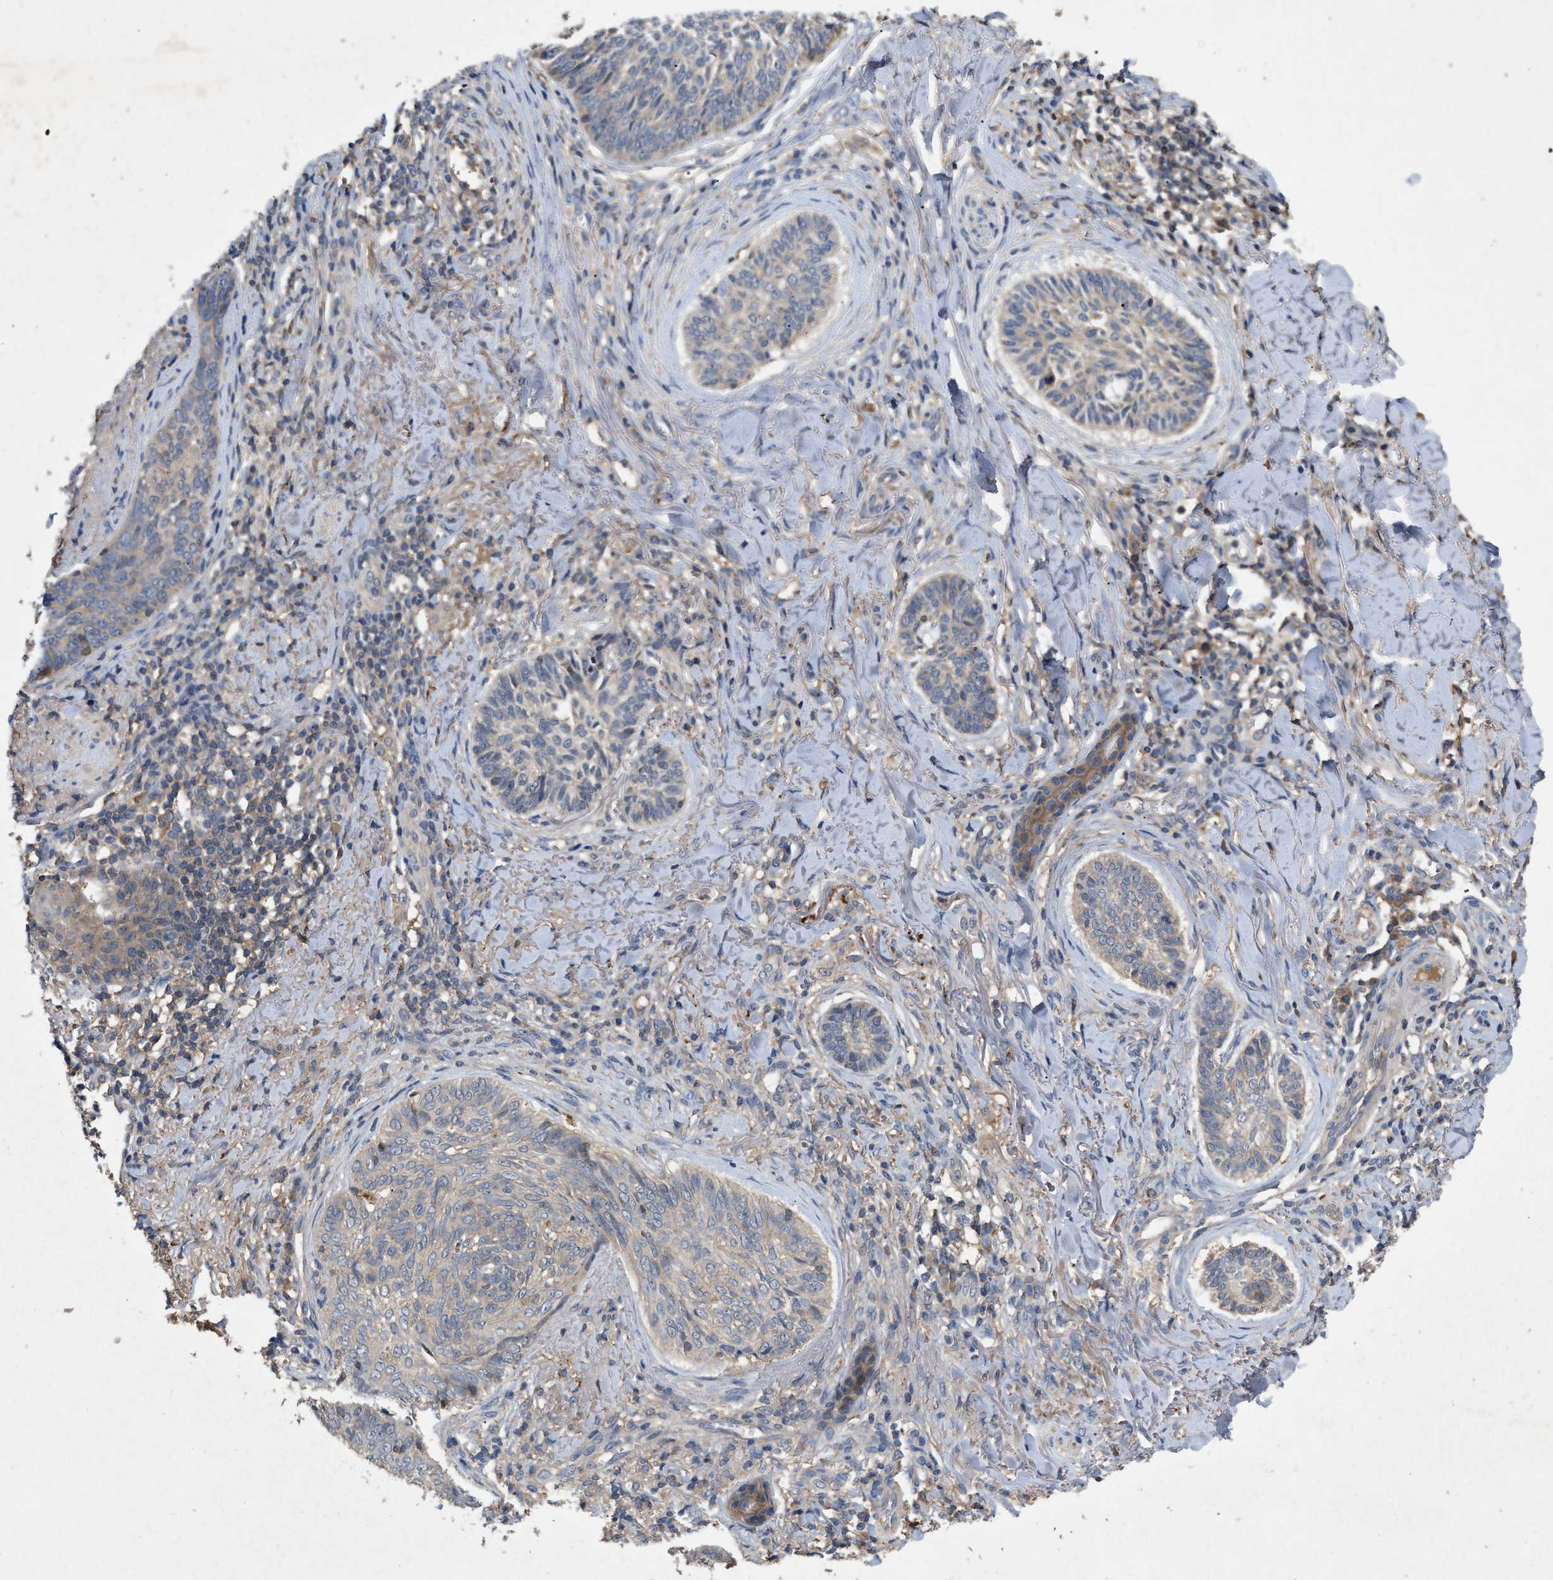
{"staining": {"intensity": "weak", "quantity": "<25%", "location": "cytoplasmic/membranous"}, "tissue": "skin cancer", "cell_type": "Tumor cells", "image_type": "cancer", "snomed": [{"axis": "morphology", "description": "Basal cell carcinoma"}, {"axis": "topography", "description": "Skin"}], "caption": "DAB (3,3'-diaminobenzidine) immunohistochemical staining of human skin basal cell carcinoma reveals no significant expression in tumor cells.", "gene": "LPAR2", "patient": {"sex": "male", "age": 43}}